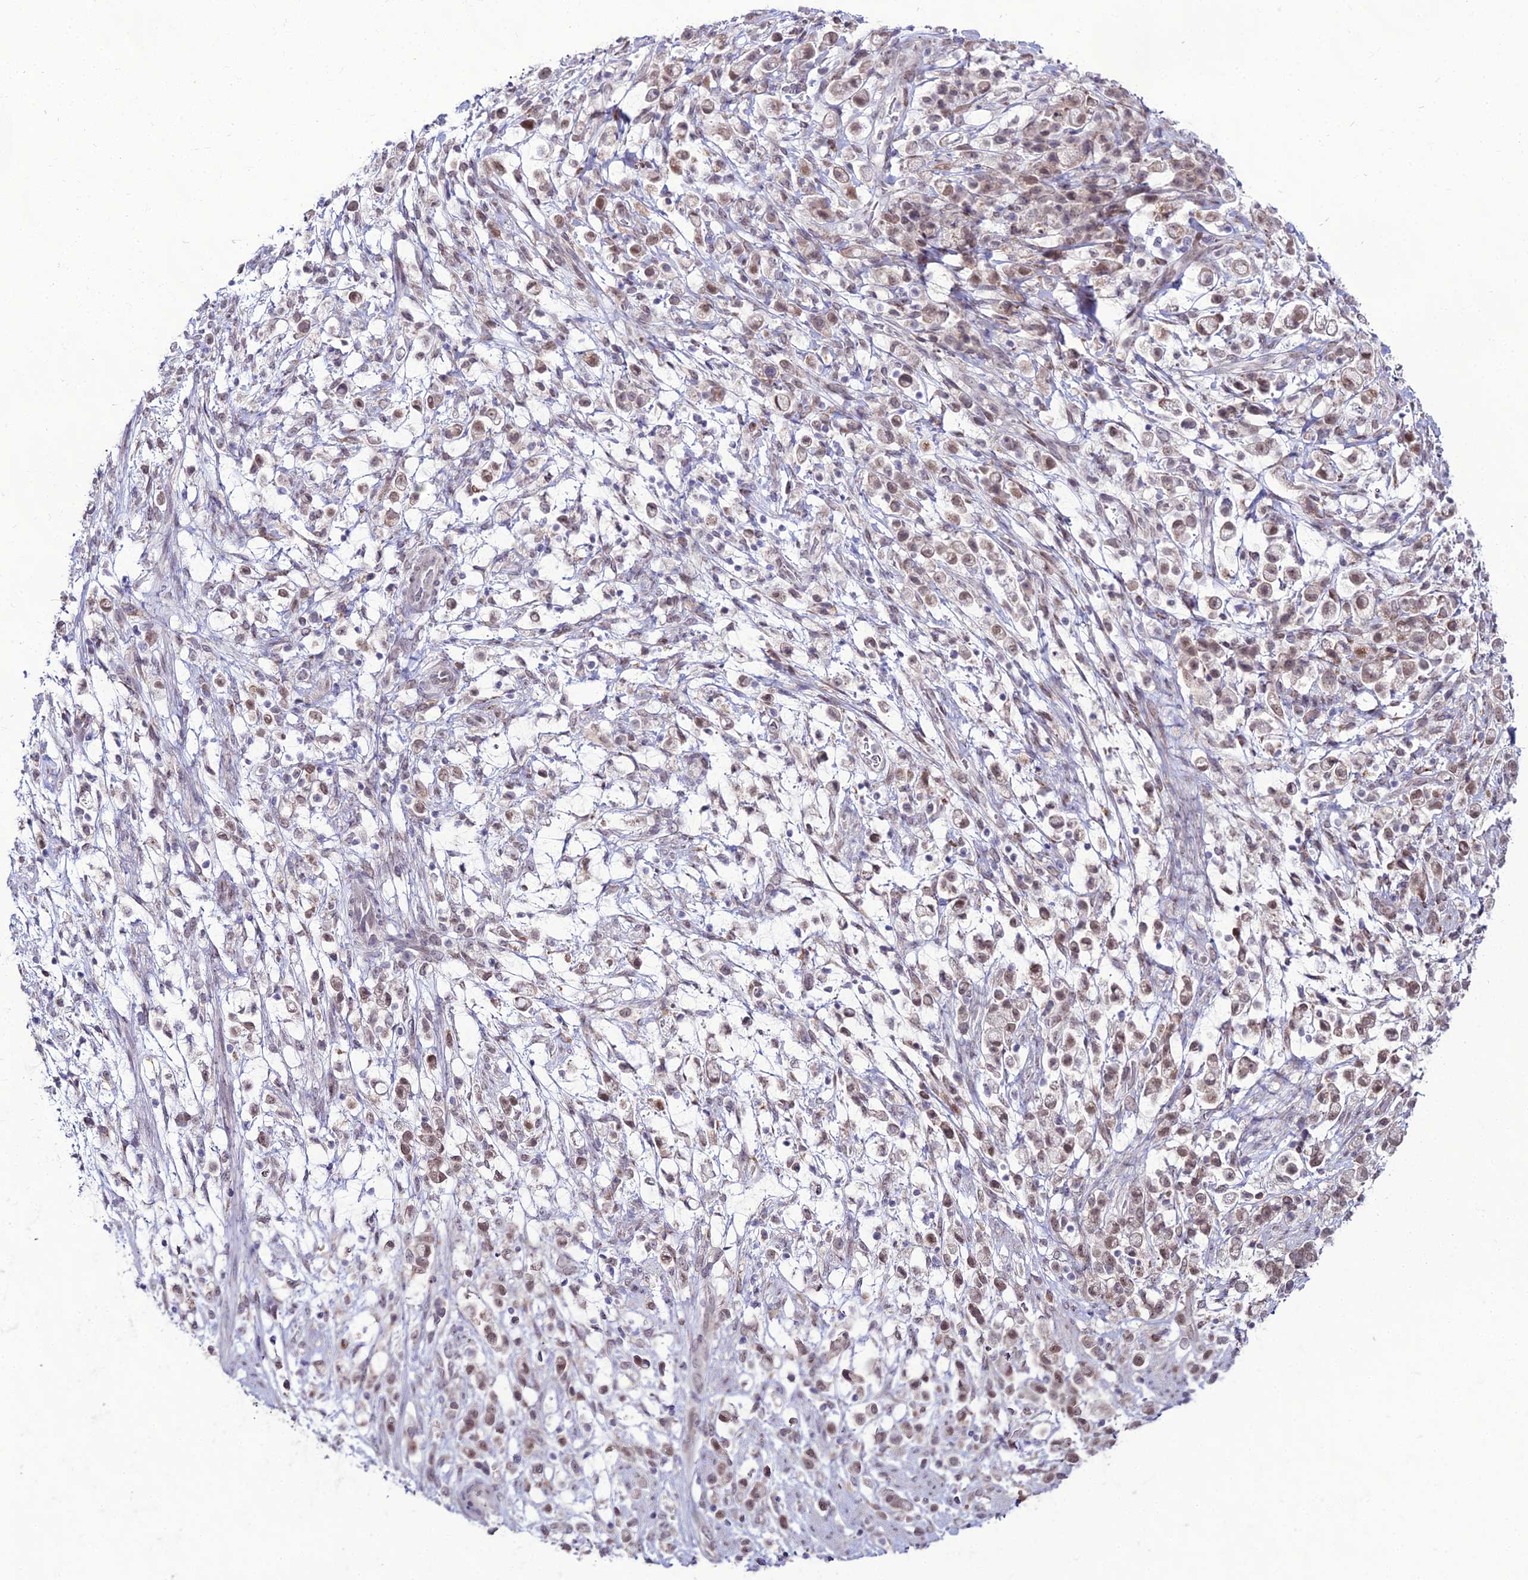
{"staining": {"intensity": "weak", "quantity": ">75%", "location": "nuclear"}, "tissue": "stomach cancer", "cell_type": "Tumor cells", "image_type": "cancer", "snomed": [{"axis": "morphology", "description": "Adenocarcinoma, NOS"}, {"axis": "topography", "description": "Stomach"}], "caption": "Stomach adenocarcinoma stained with a brown dye demonstrates weak nuclear positive expression in about >75% of tumor cells.", "gene": "TROAP", "patient": {"sex": "female", "age": 60}}